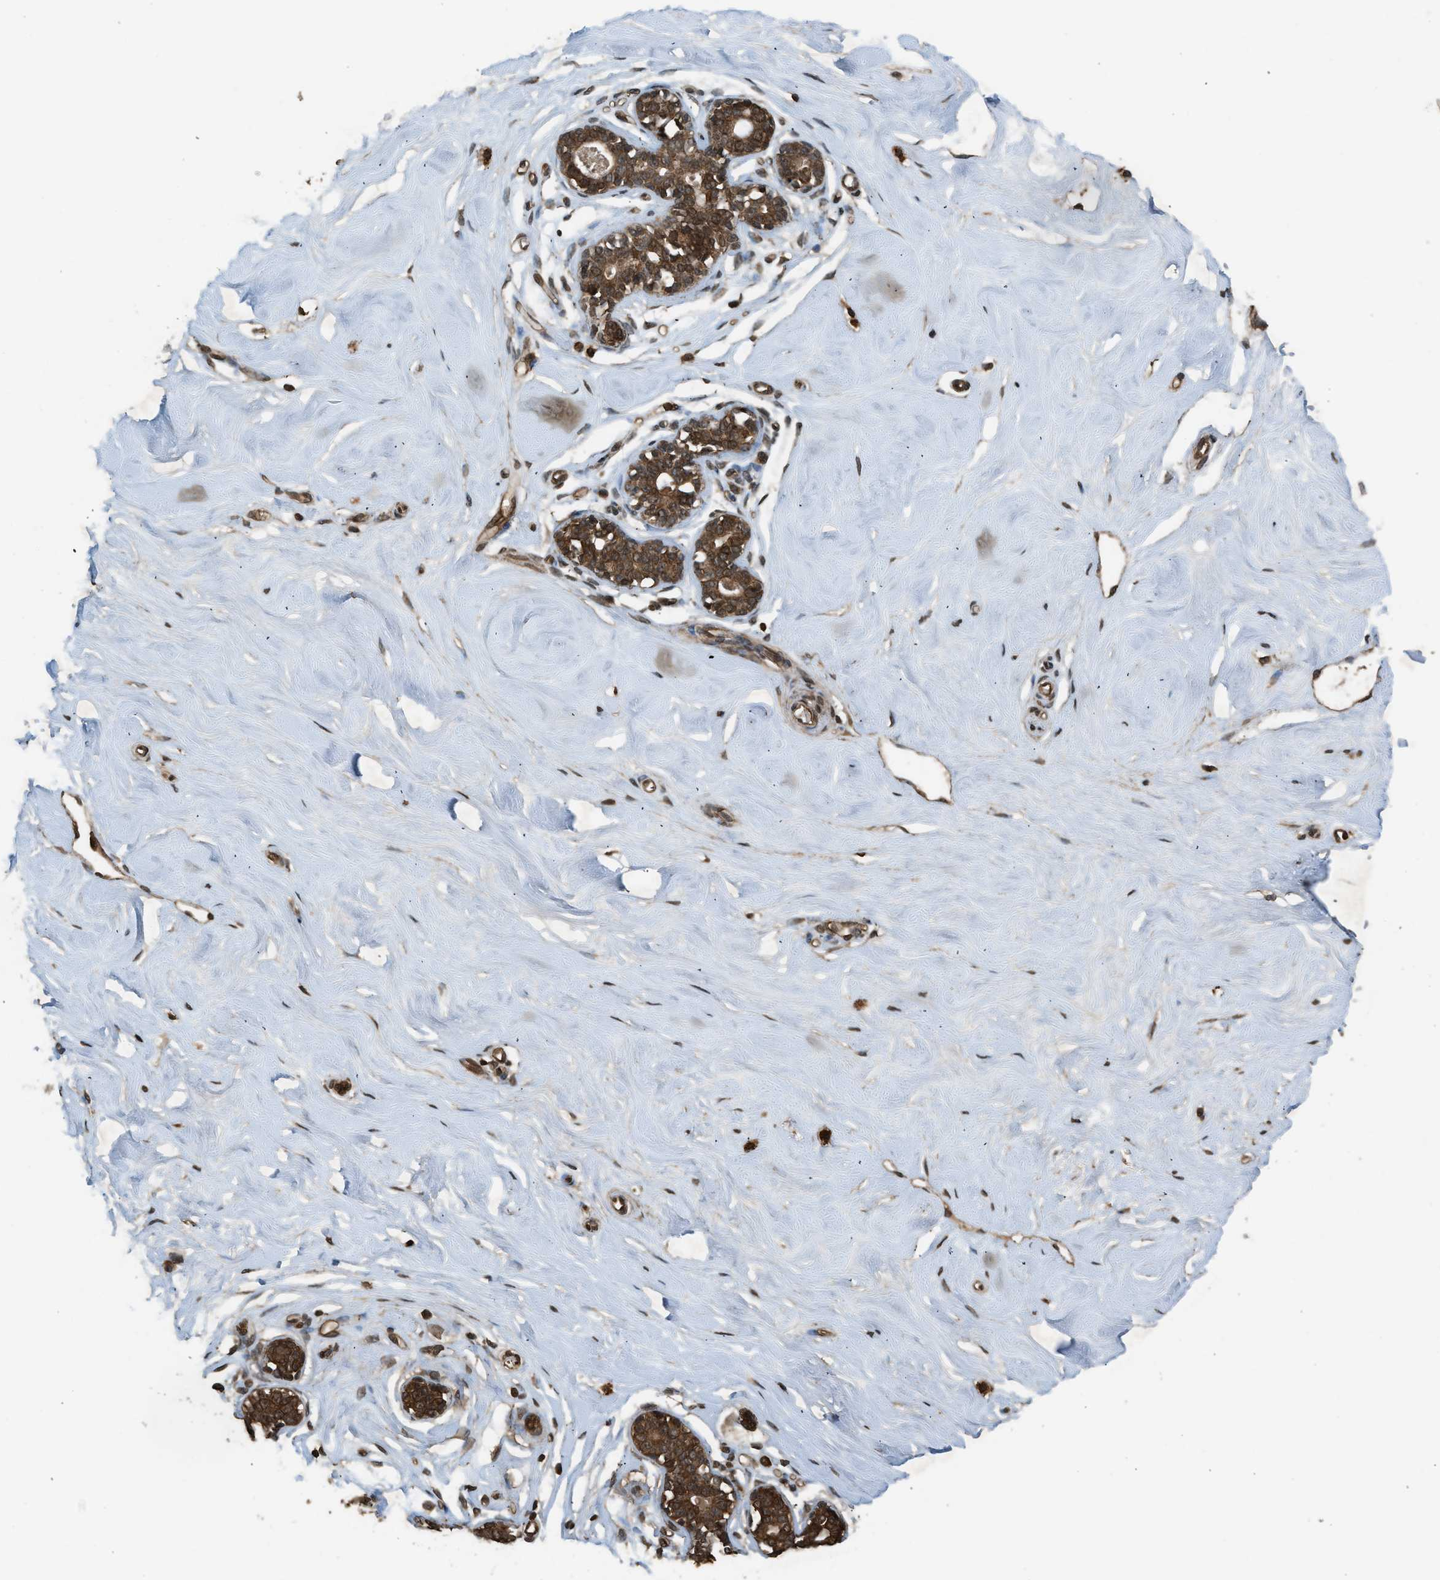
{"staining": {"intensity": "moderate", "quantity": ">75%", "location": "cytoplasmic/membranous,nuclear"}, "tissue": "breast", "cell_type": "Adipocytes", "image_type": "normal", "snomed": [{"axis": "morphology", "description": "Normal tissue, NOS"}, {"axis": "topography", "description": "Breast"}], "caption": "Protein positivity by immunohistochemistry (IHC) exhibits moderate cytoplasmic/membranous,nuclear expression in about >75% of adipocytes in benign breast. The protein of interest is shown in brown color, while the nuclei are stained blue.", "gene": "MYBL2", "patient": {"sex": "female", "age": 23}}